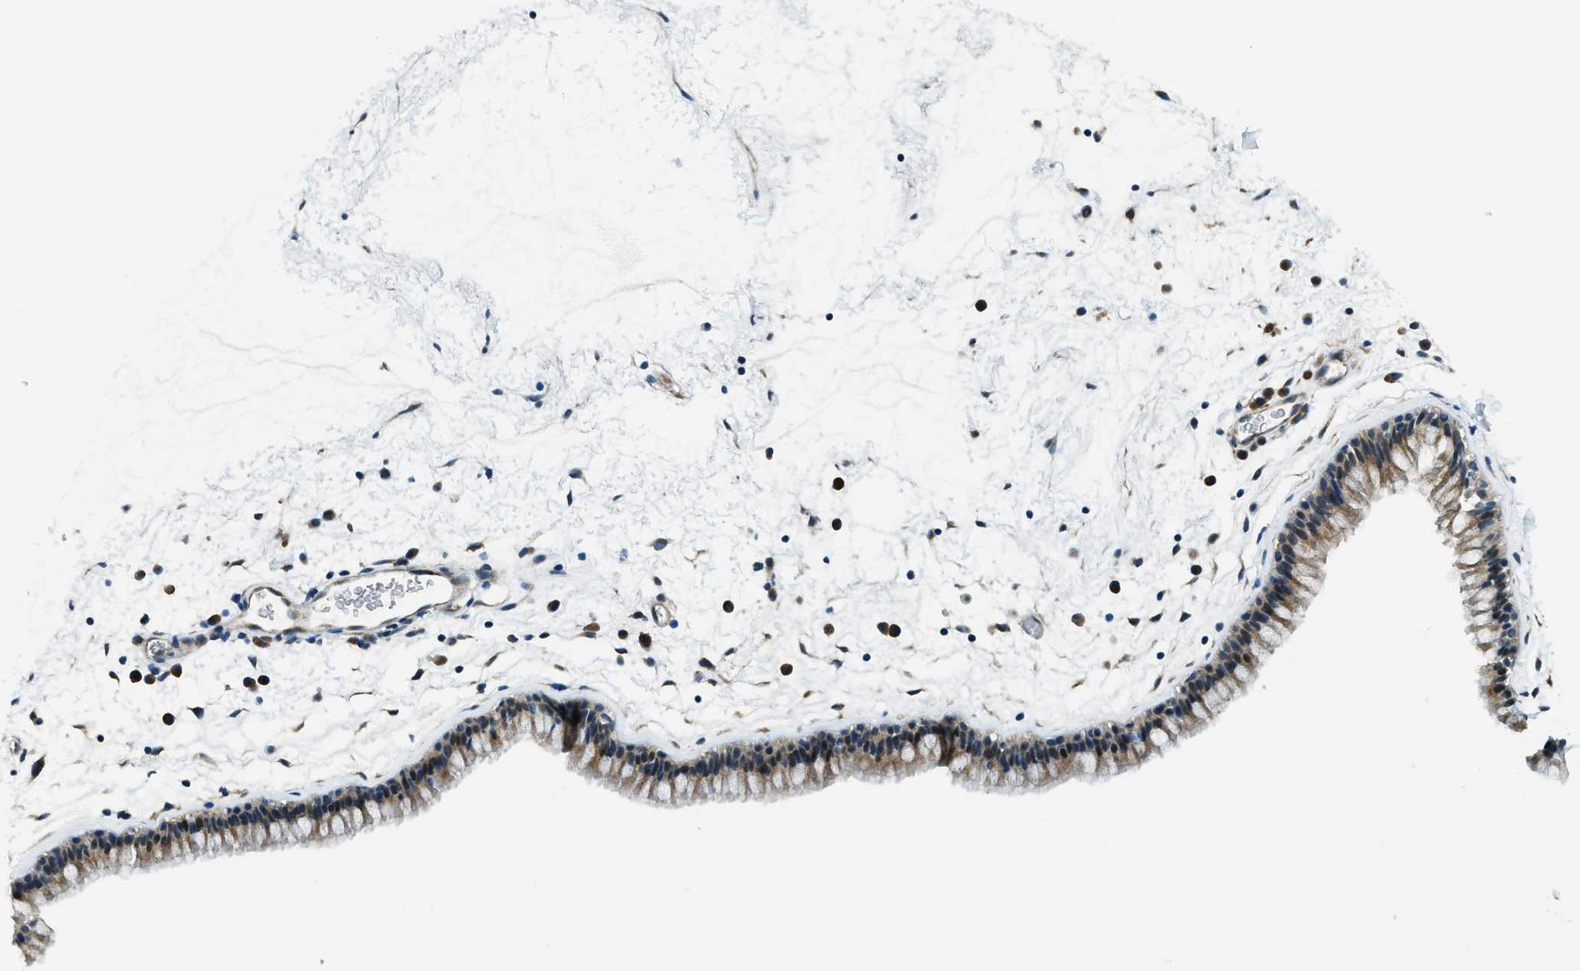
{"staining": {"intensity": "moderate", "quantity": "25%-75%", "location": "cytoplasmic/membranous,nuclear"}, "tissue": "nasopharynx", "cell_type": "Respiratory epithelial cells", "image_type": "normal", "snomed": [{"axis": "morphology", "description": "Normal tissue, NOS"}, {"axis": "morphology", "description": "Inflammation, NOS"}, {"axis": "topography", "description": "Nasopharynx"}], "caption": "Immunohistochemistry (IHC) micrograph of unremarkable nasopharynx stained for a protein (brown), which exhibits medium levels of moderate cytoplasmic/membranous,nuclear staining in about 25%-75% of respiratory epithelial cells.", "gene": "GINM1", "patient": {"sex": "male", "age": 48}}